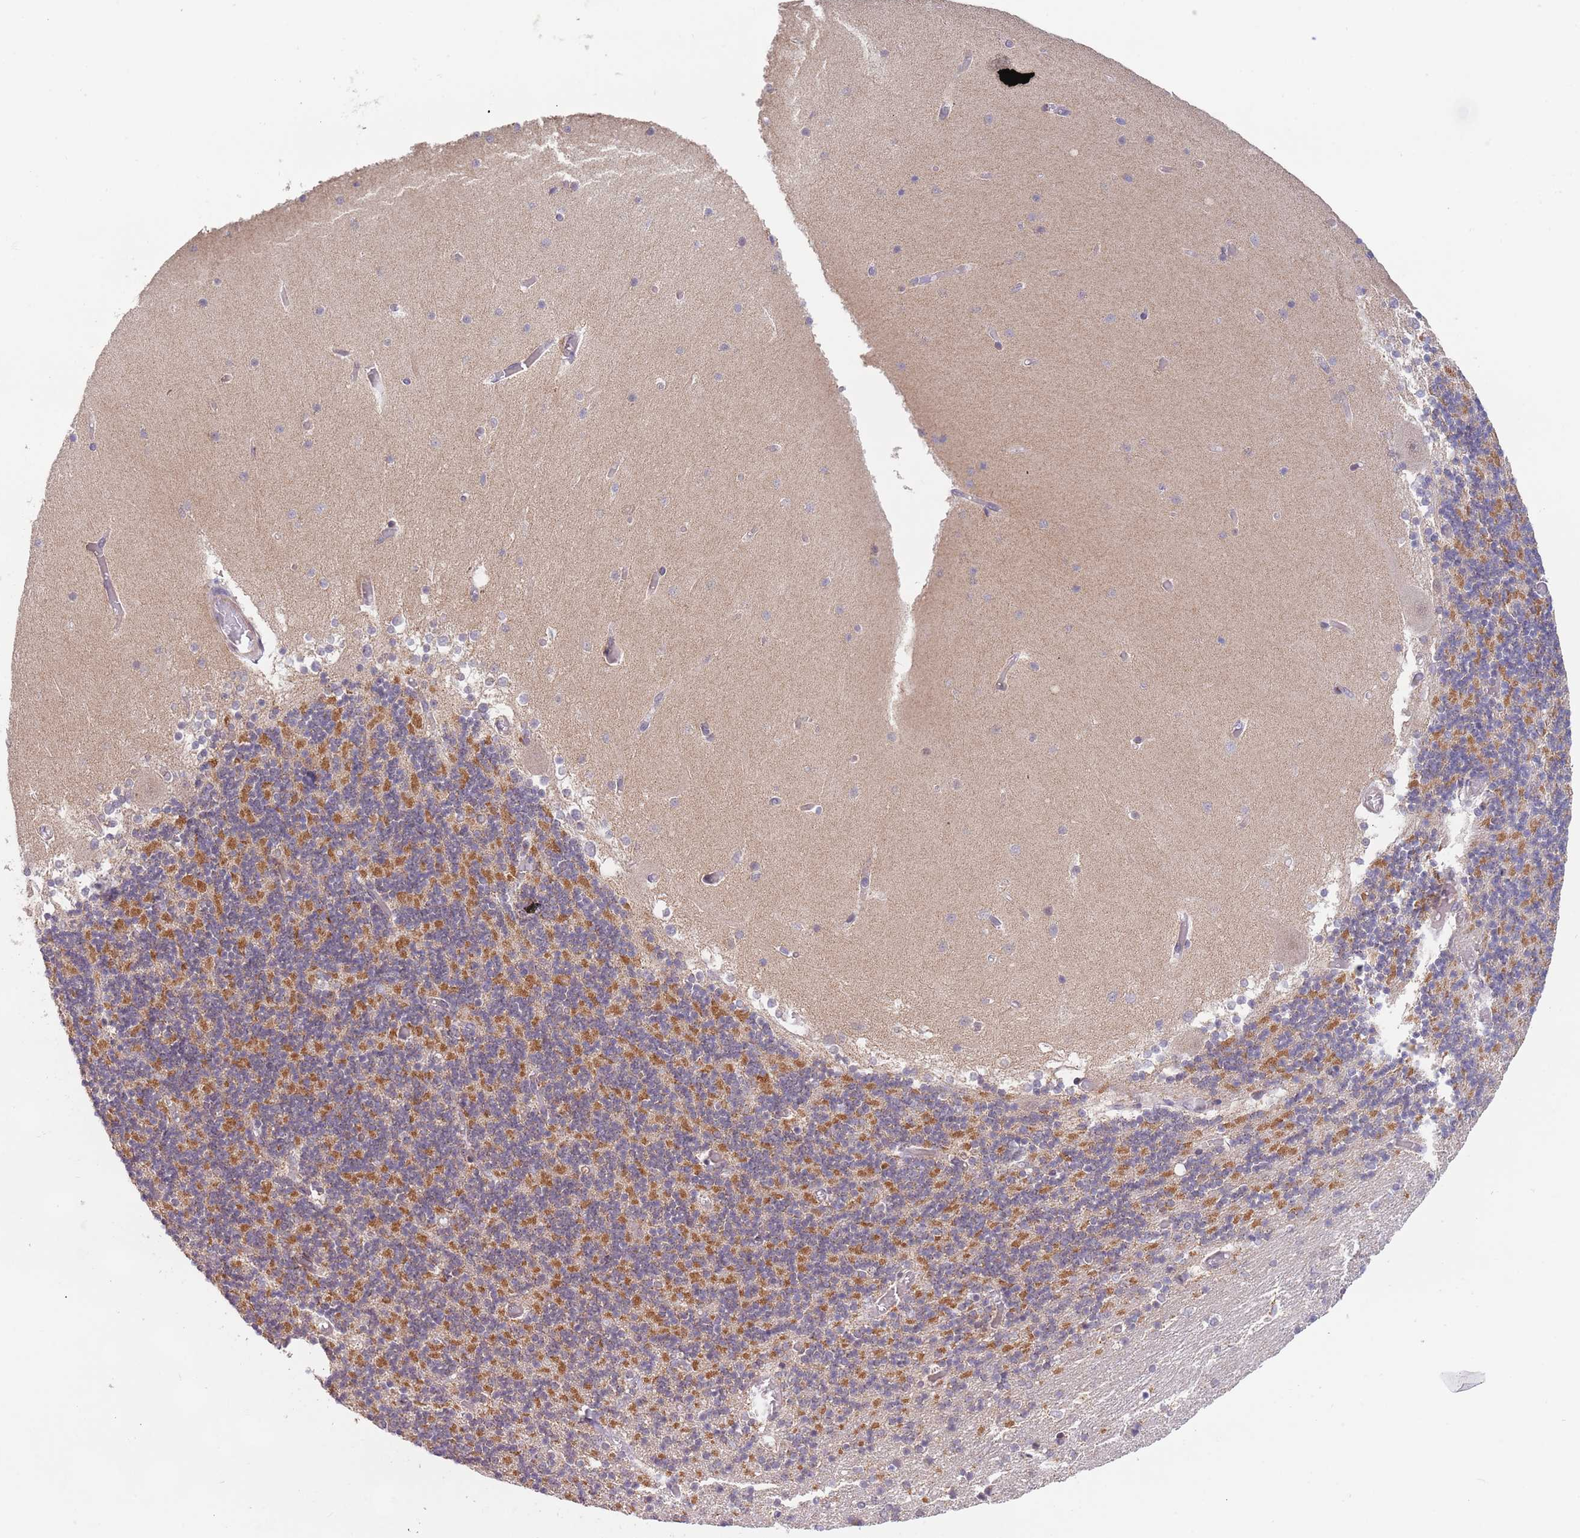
{"staining": {"intensity": "moderate", "quantity": "25%-75%", "location": "cytoplasmic/membranous"}, "tissue": "cerebellum", "cell_type": "Cells in granular layer", "image_type": "normal", "snomed": [{"axis": "morphology", "description": "Normal tissue, NOS"}, {"axis": "topography", "description": "Cerebellum"}], "caption": "Immunohistochemistry (IHC) image of benign cerebellum: human cerebellum stained using IHC demonstrates medium levels of moderate protein expression localized specifically in the cytoplasmic/membranous of cells in granular layer, appearing as a cytoplasmic/membranous brown color.", "gene": "UQCC3", "patient": {"sex": "female", "age": 28}}